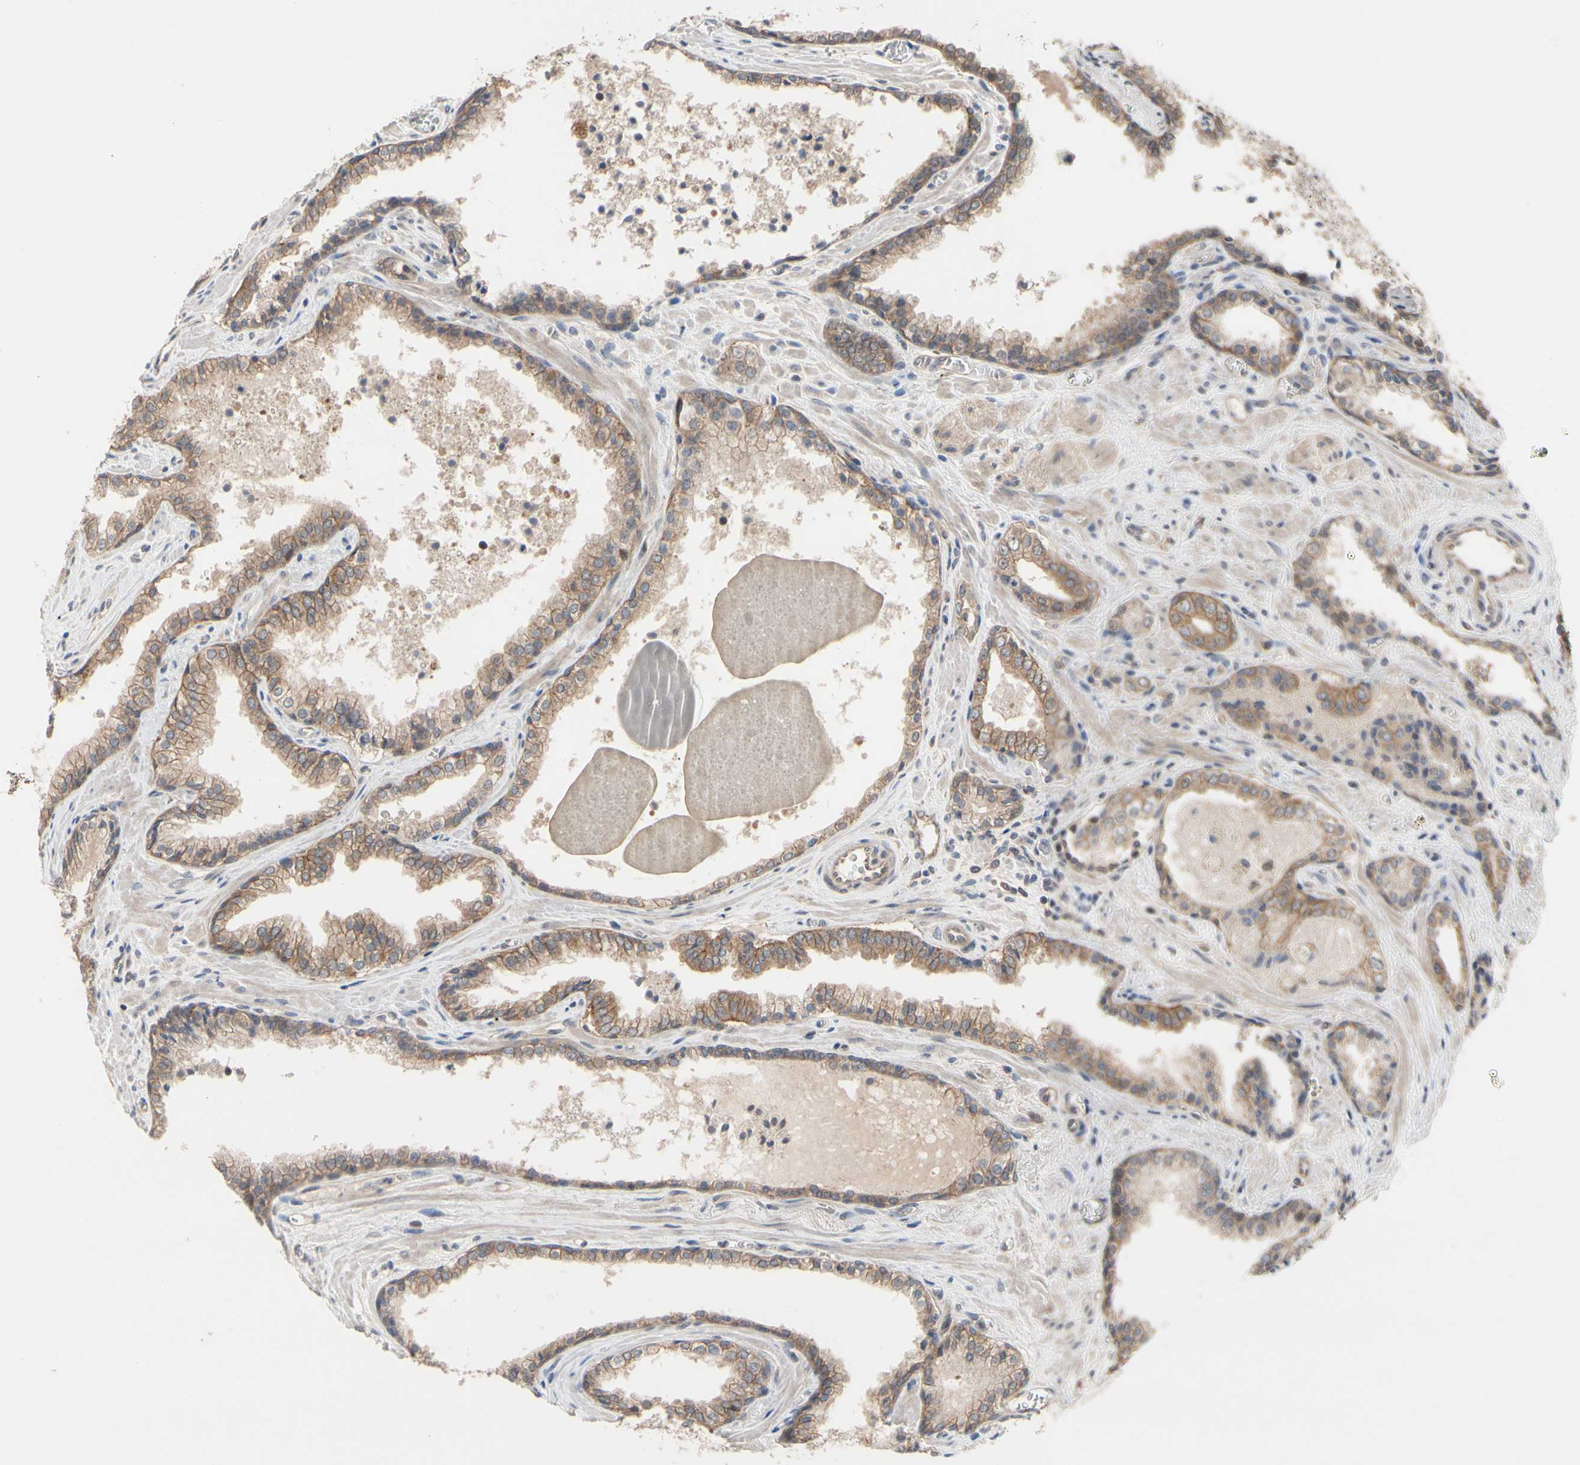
{"staining": {"intensity": "moderate", "quantity": ">75%", "location": "cytoplasmic/membranous"}, "tissue": "prostate cancer", "cell_type": "Tumor cells", "image_type": "cancer", "snomed": [{"axis": "morphology", "description": "Adenocarcinoma, Low grade"}, {"axis": "topography", "description": "Prostate"}], "caption": "The histopathology image reveals immunohistochemical staining of prostate low-grade adenocarcinoma. There is moderate cytoplasmic/membranous expression is appreciated in about >75% of tumor cells.", "gene": "DPP8", "patient": {"sex": "male", "age": 60}}